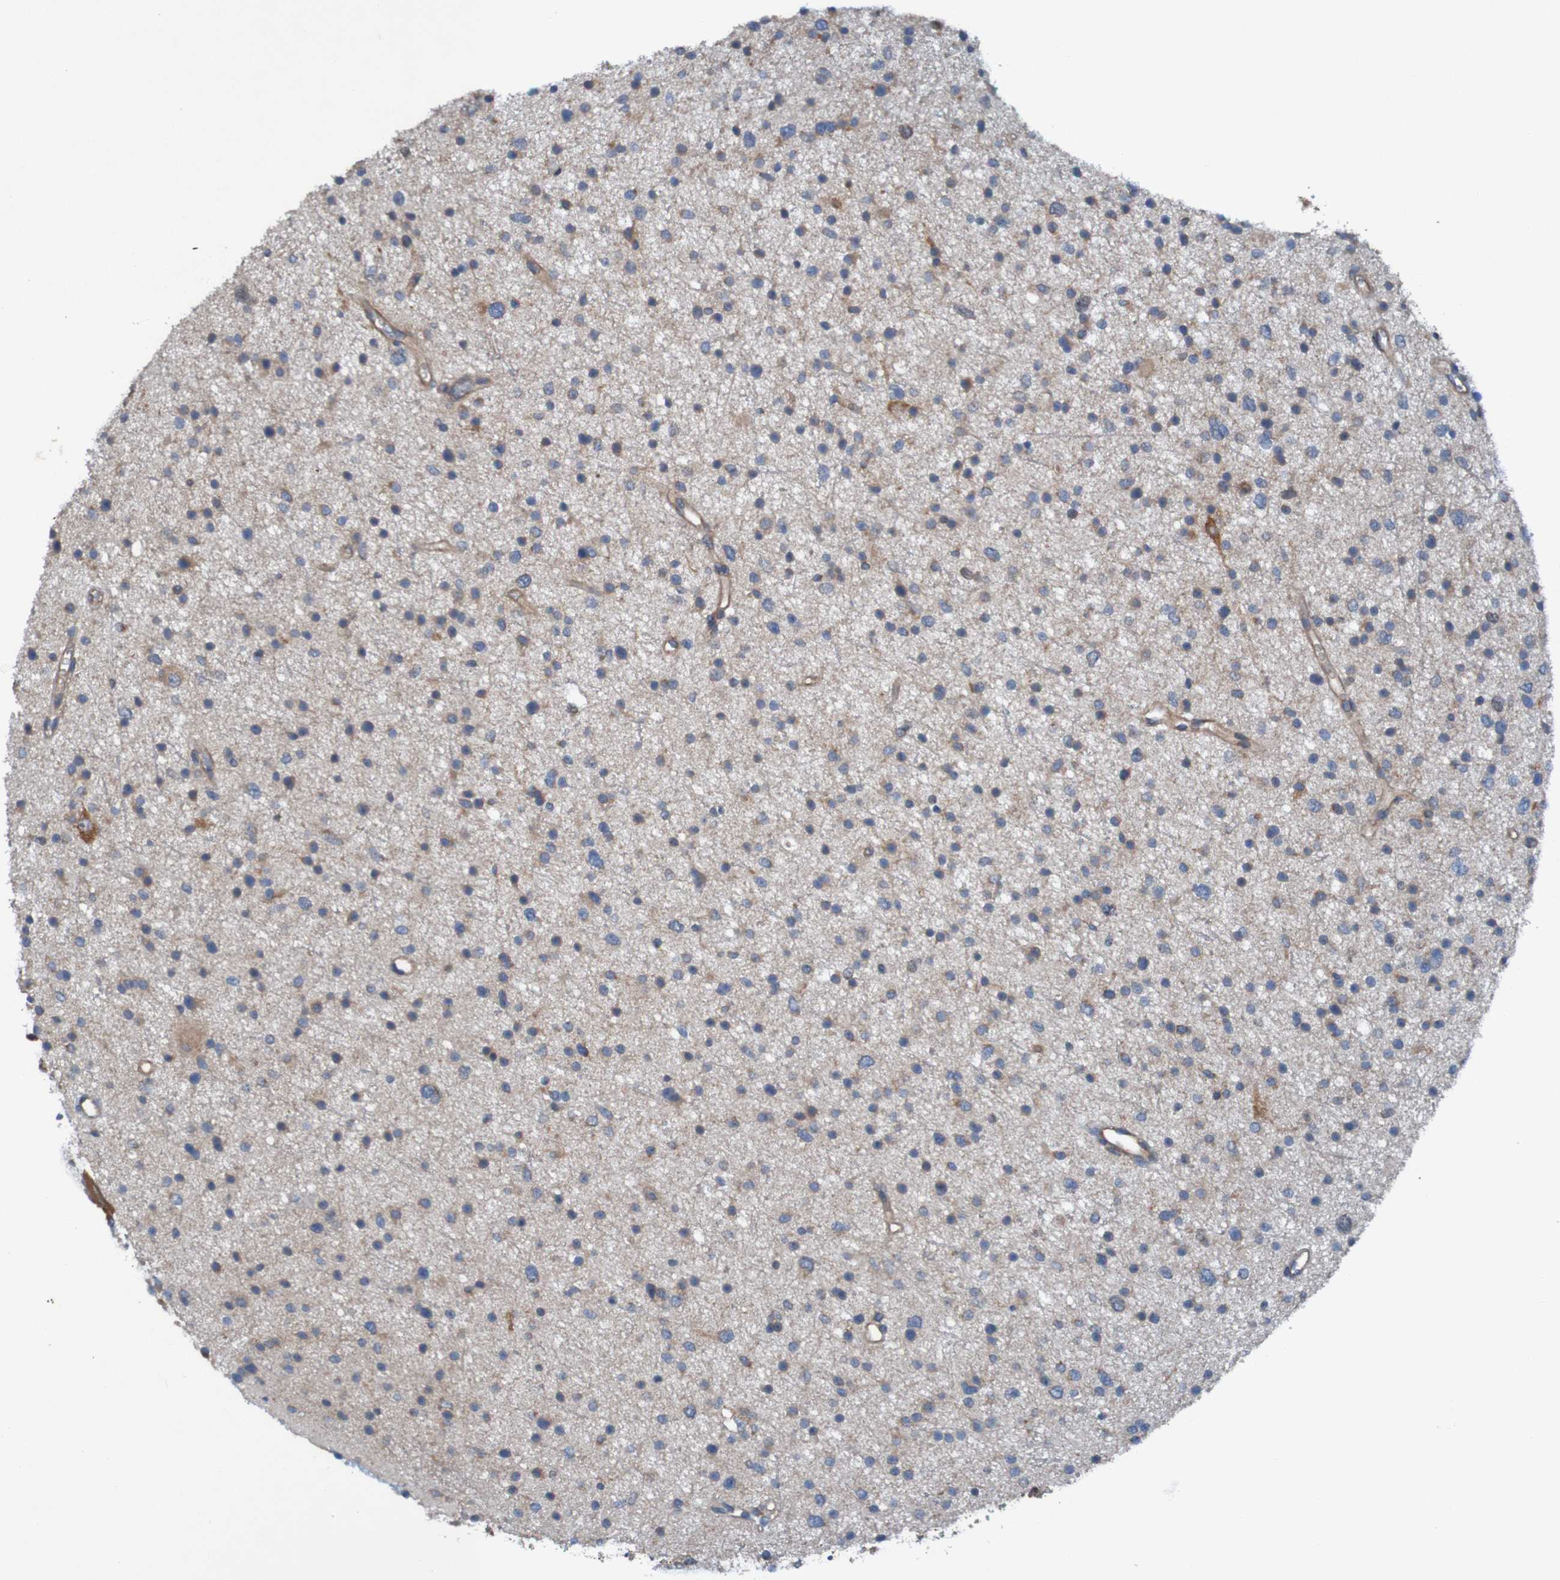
{"staining": {"intensity": "weak", "quantity": ">75%", "location": "cytoplasmic/membranous"}, "tissue": "glioma", "cell_type": "Tumor cells", "image_type": "cancer", "snomed": [{"axis": "morphology", "description": "Glioma, malignant, Low grade"}, {"axis": "topography", "description": "Brain"}], "caption": "A brown stain labels weak cytoplasmic/membranous staining of a protein in malignant low-grade glioma tumor cells. (Brightfield microscopy of DAB IHC at high magnification).", "gene": "DNAJC4", "patient": {"sex": "female", "age": 37}}